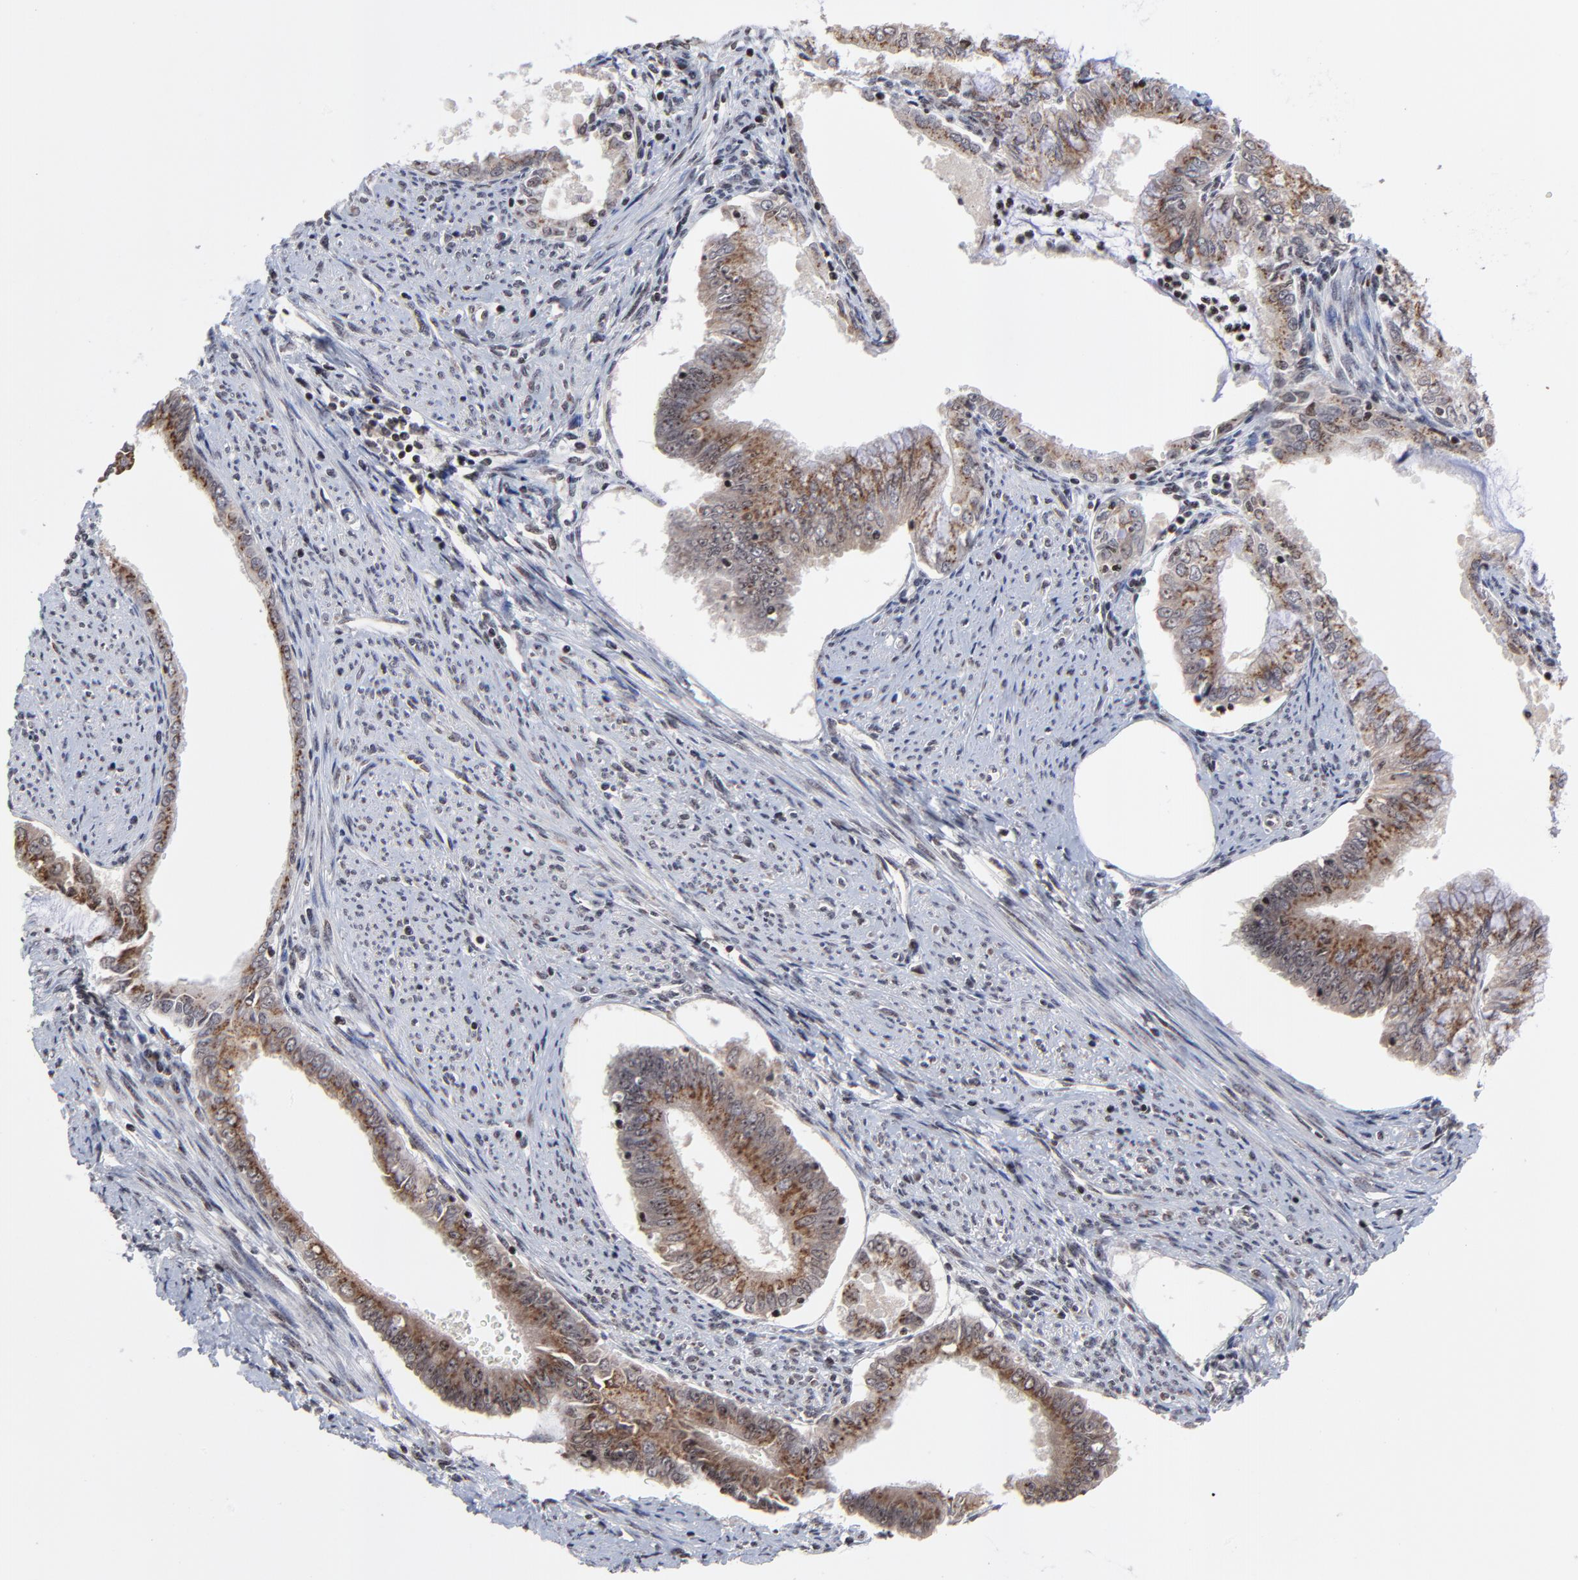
{"staining": {"intensity": "moderate", "quantity": ">75%", "location": "cytoplasmic/membranous"}, "tissue": "endometrial cancer", "cell_type": "Tumor cells", "image_type": "cancer", "snomed": [{"axis": "morphology", "description": "Adenocarcinoma, NOS"}, {"axis": "topography", "description": "Endometrium"}], "caption": "Approximately >75% of tumor cells in endometrial adenocarcinoma show moderate cytoplasmic/membranous protein staining as visualized by brown immunohistochemical staining.", "gene": "ZNF777", "patient": {"sex": "female", "age": 76}}